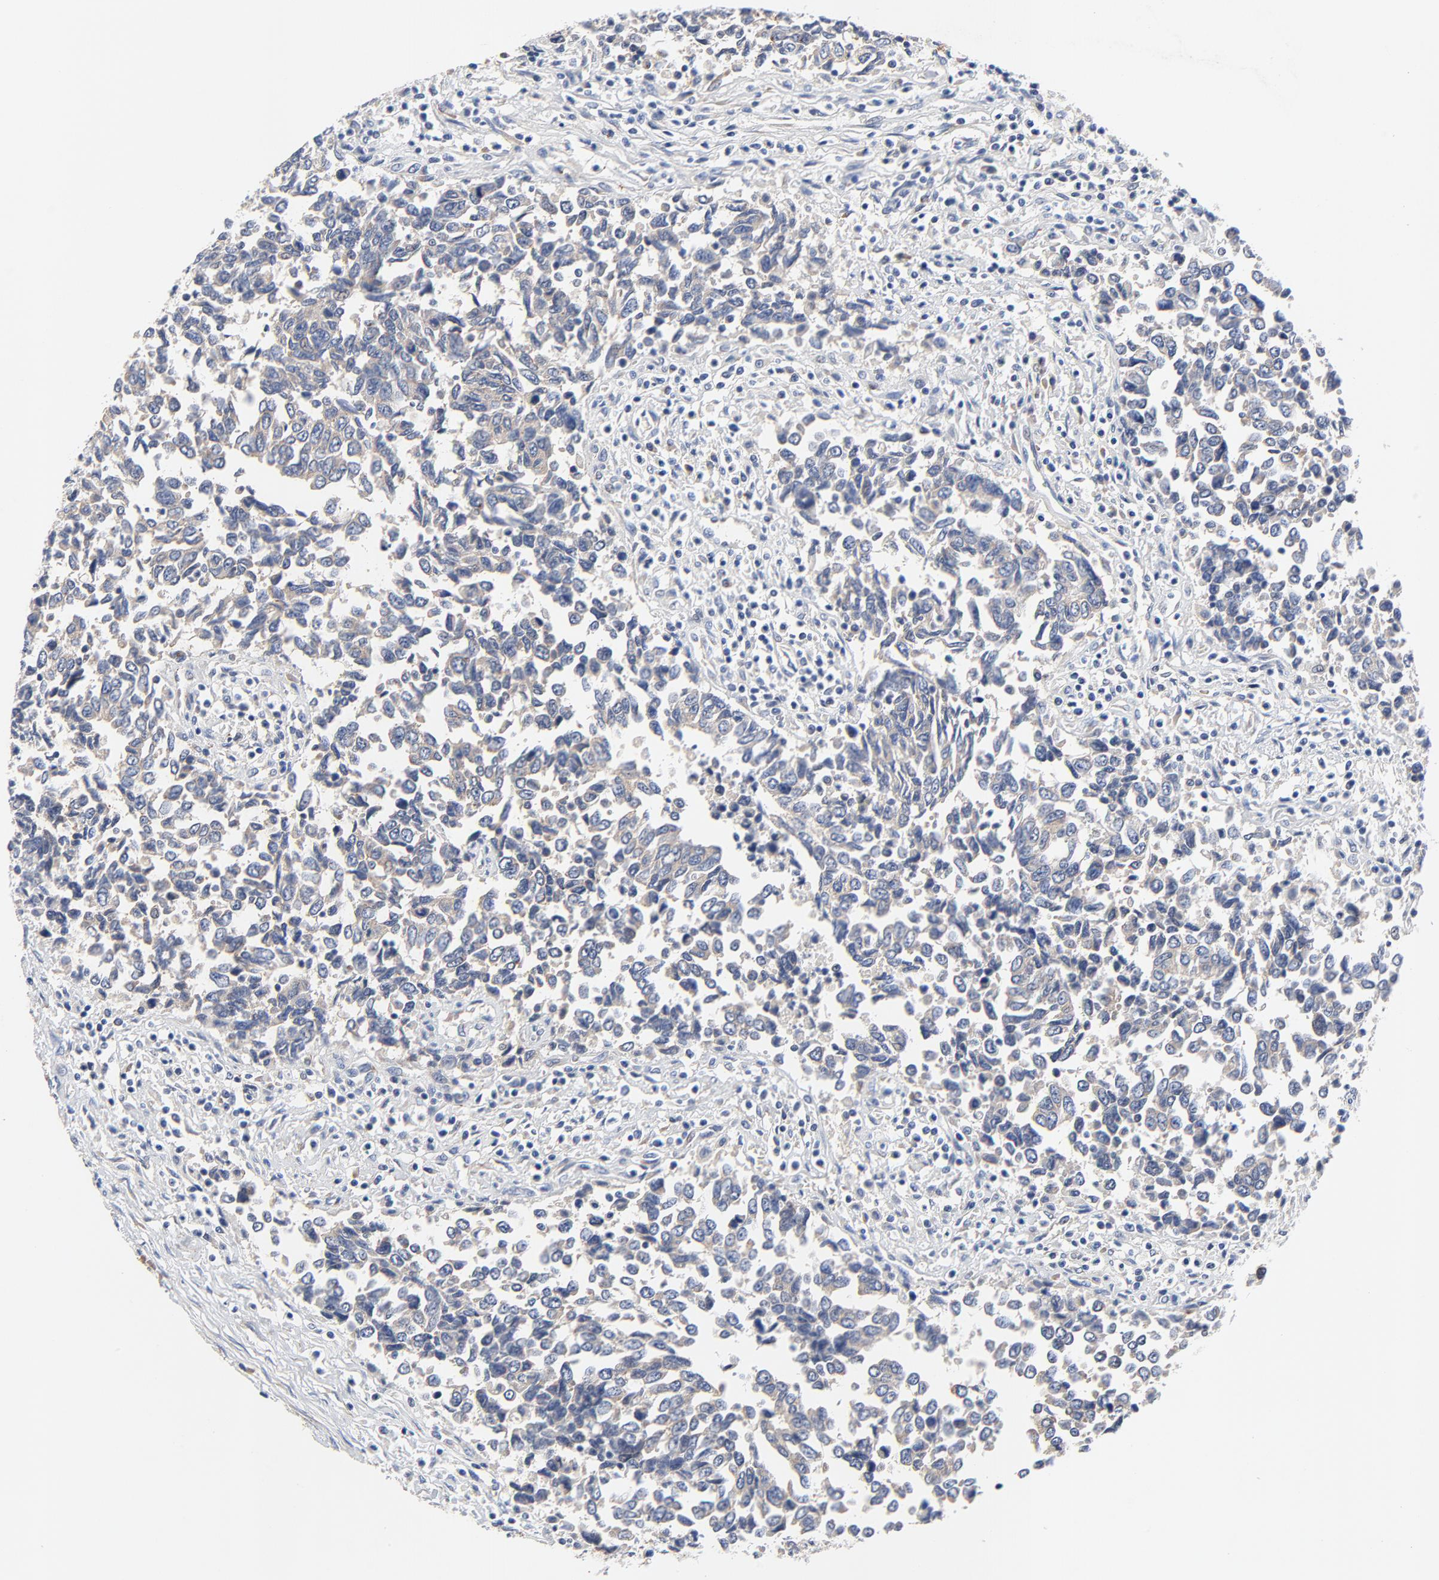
{"staining": {"intensity": "weak", "quantity": "<25%", "location": "cytoplasmic/membranous"}, "tissue": "urothelial cancer", "cell_type": "Tumor cells", "image_type": "cancer", "snomed": [{"axis": "morphology", "description": "Urothelial carcinoma, High grade"}, {"axis": "topography", "description": "Urinary bladder"}], "caption": "Immunohistochemistry of urothelial cancer exhibits no positivity in tumor cells.", "gene": "VAV2", "patient": {"sex": "male", "age": 86}}